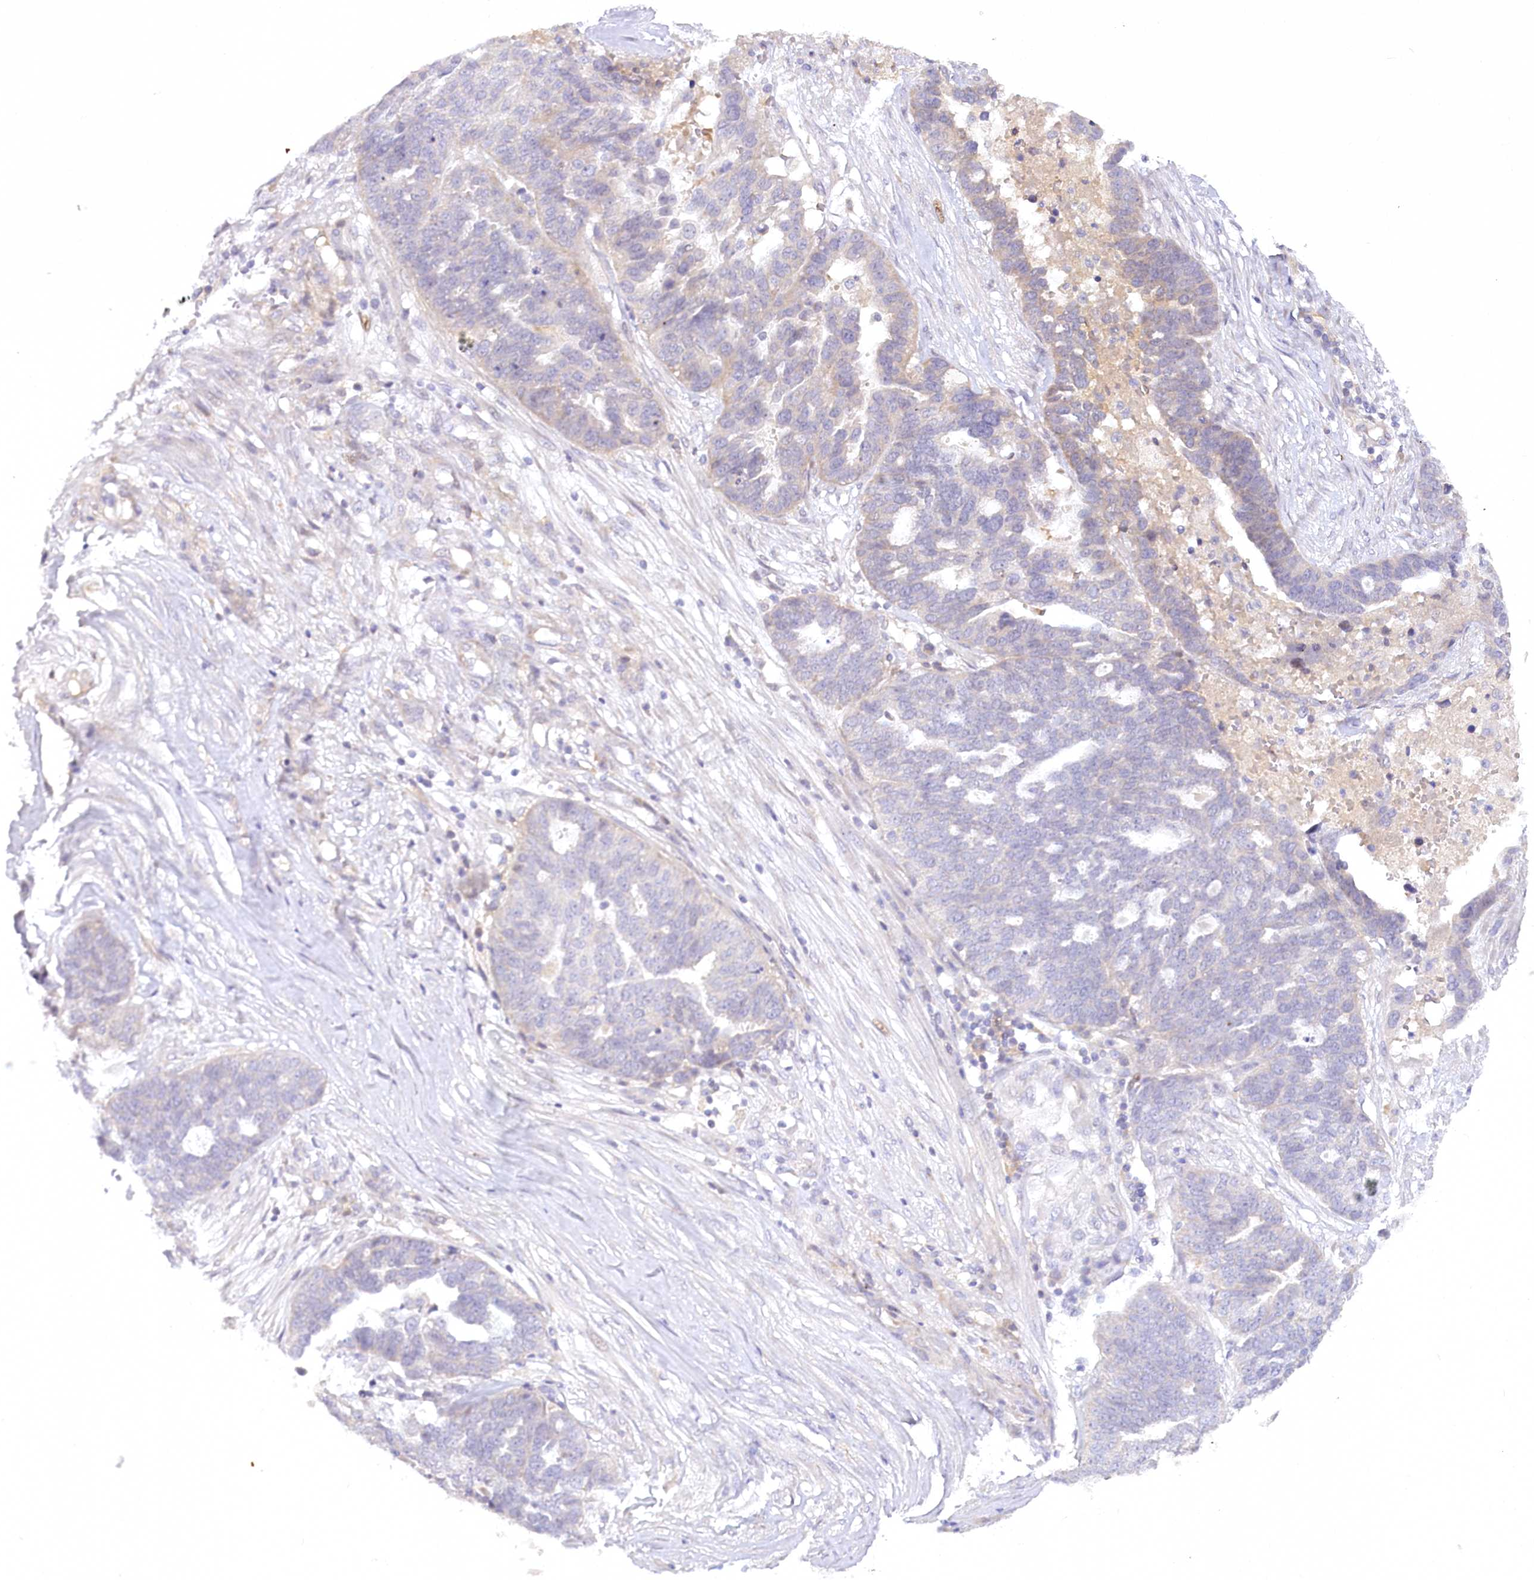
{"staining": {"intensity": "weak", "quantity": "<25%", "location": "cytoplasmic/membranous"}, "tissue": "ovarian cancer", "cell_type": "Tumor cells", "image_type": "cancer", "snomed": [{"axis": "morphology", "description": "Cystadenocarcinoma, serous, NOS"}, {"axis": "topography", "description": "Ovary"}], "caption": "A micrograph of ovarian cancer (serous cystadenocarcinoma) stained for a protein reveals no brown staining in tumor cells.", "gene": "EFHC2", "patient": {"sex": "female", "age": 59}}